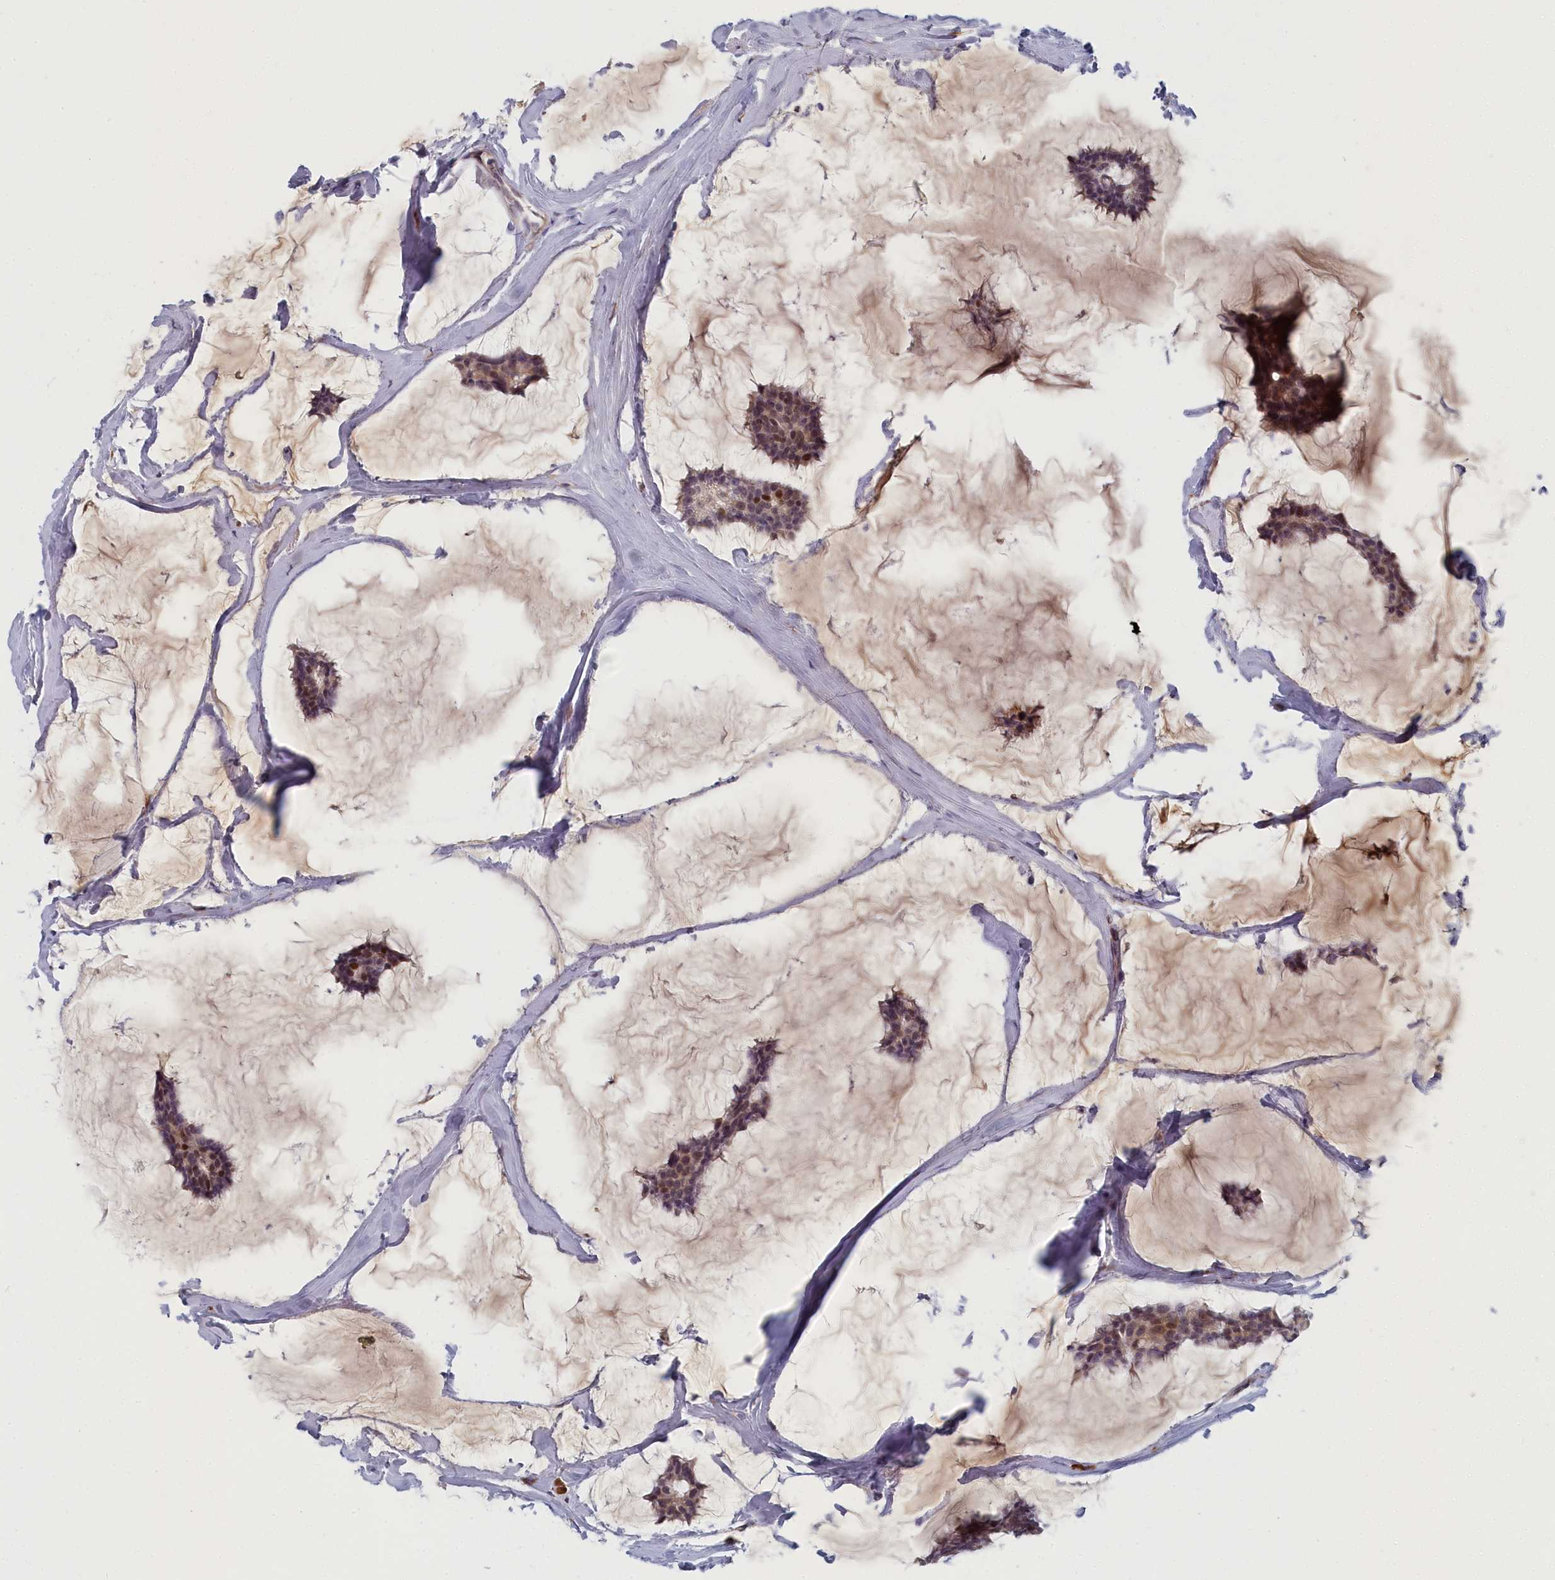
{"staining": {"intensity": "weak", "quantity": ">75%", "location": "cytoplasmic/membranous,nuclear"}, "tissue": "breast cancer", "cell_type": "Tumor cells", "image_type": "cancer", "snomed": [{"axis": "morphology", "description": "Duct carcinoma"}, {"axis": "topography", "description": "Breast"}], "caption": "A high-resolution micrograph shows IHC staining of invasive ductal carcinoma (breast), which exhibits weak cytoplasmic/membranous and nuclear positivity in about >75% of tumor cells.", "gene": "DNAJC17", "patient": {"sex": "female", "age": 93}}